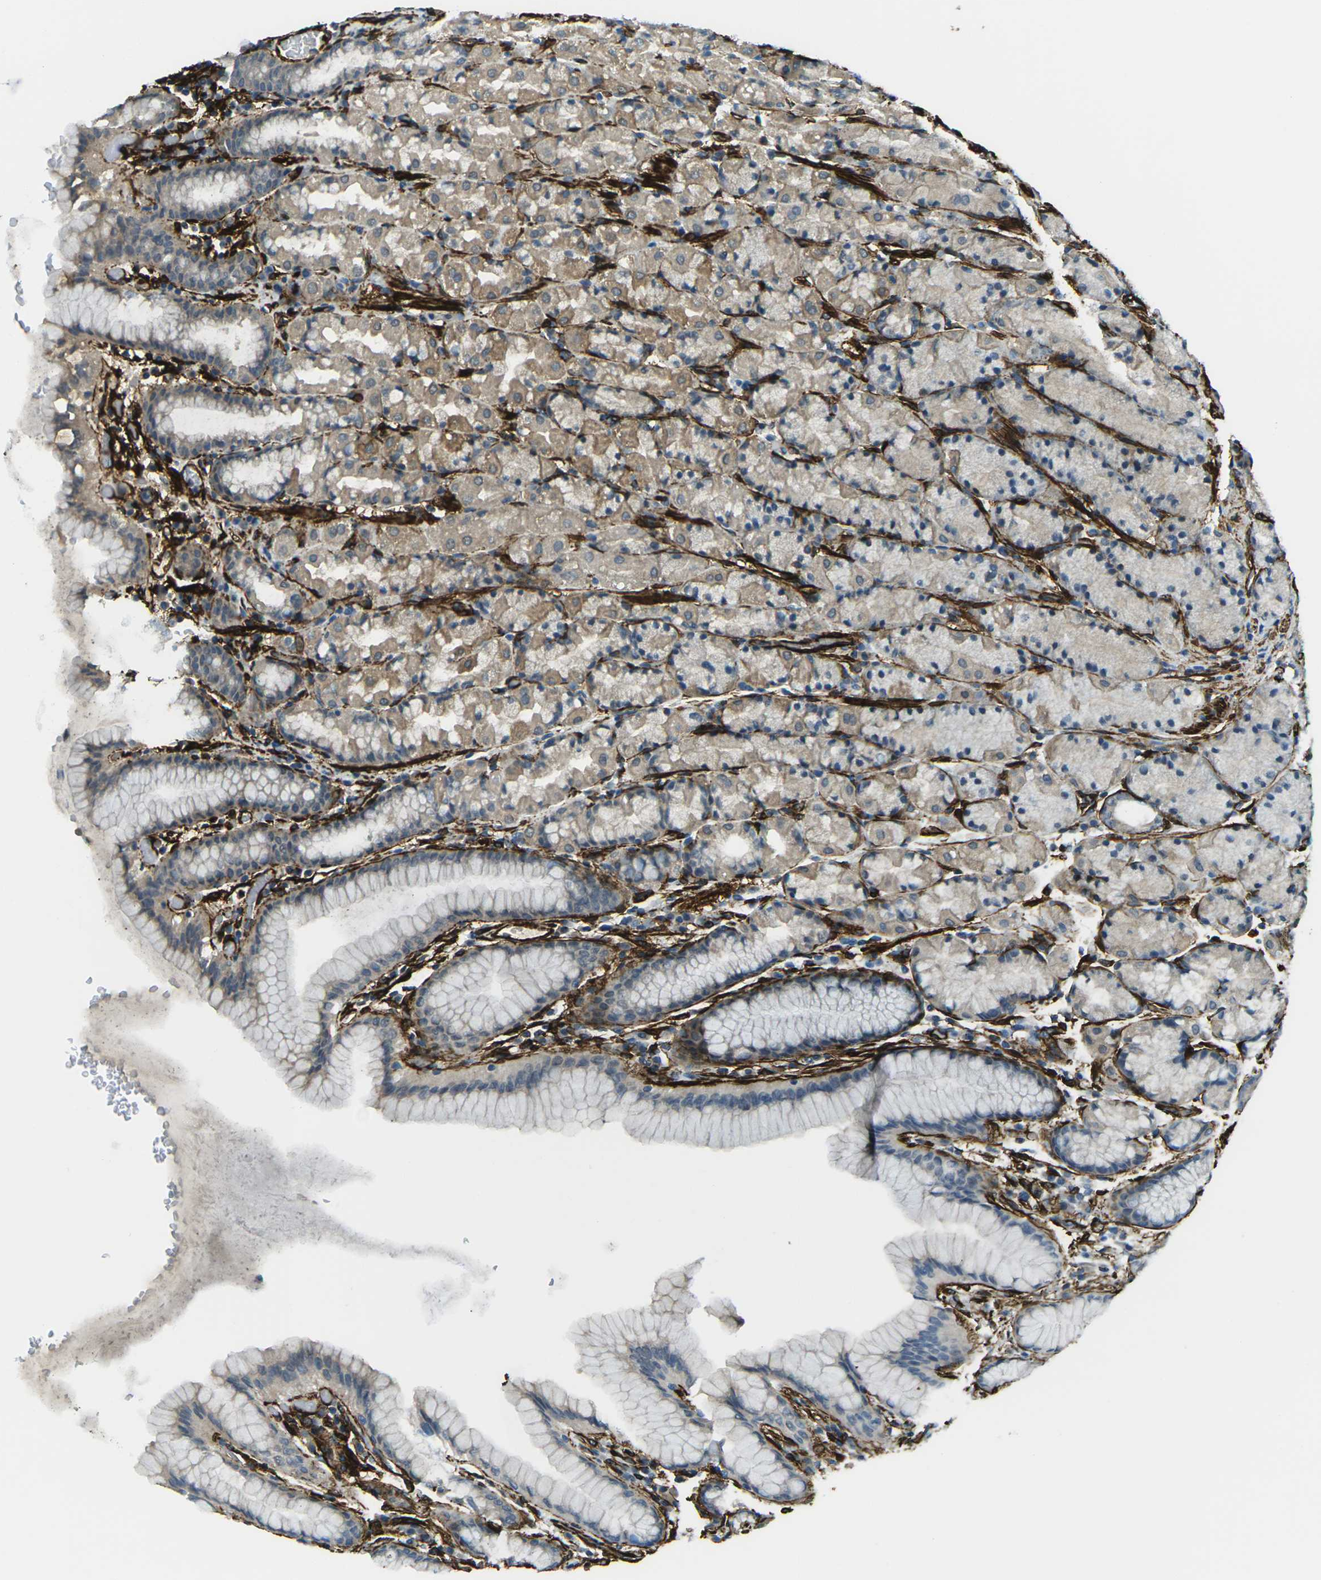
{"staining": {"intensity": "weak", "quantity": "25%-75%", "location": "cytoplasmic/membranous"}, "tissue": "stomach", "cell_type": "Glandular cells", "image_type": "normal", "snomed": [{"axis": "morphology", "description": "Normal tissue, NOS"}, {"axis": "topography", "description": "Stomach, upper"}], "caption": "High-power microscopy captured an immunohistochemistry (IHC) micrograph of normal stomach, revealing weak cytoplasmic/membranous staining in approximately 25%-75% of glandular cells.", "gene": "GRAMD1C", "patient": {"sex": "male", "age": 68}}